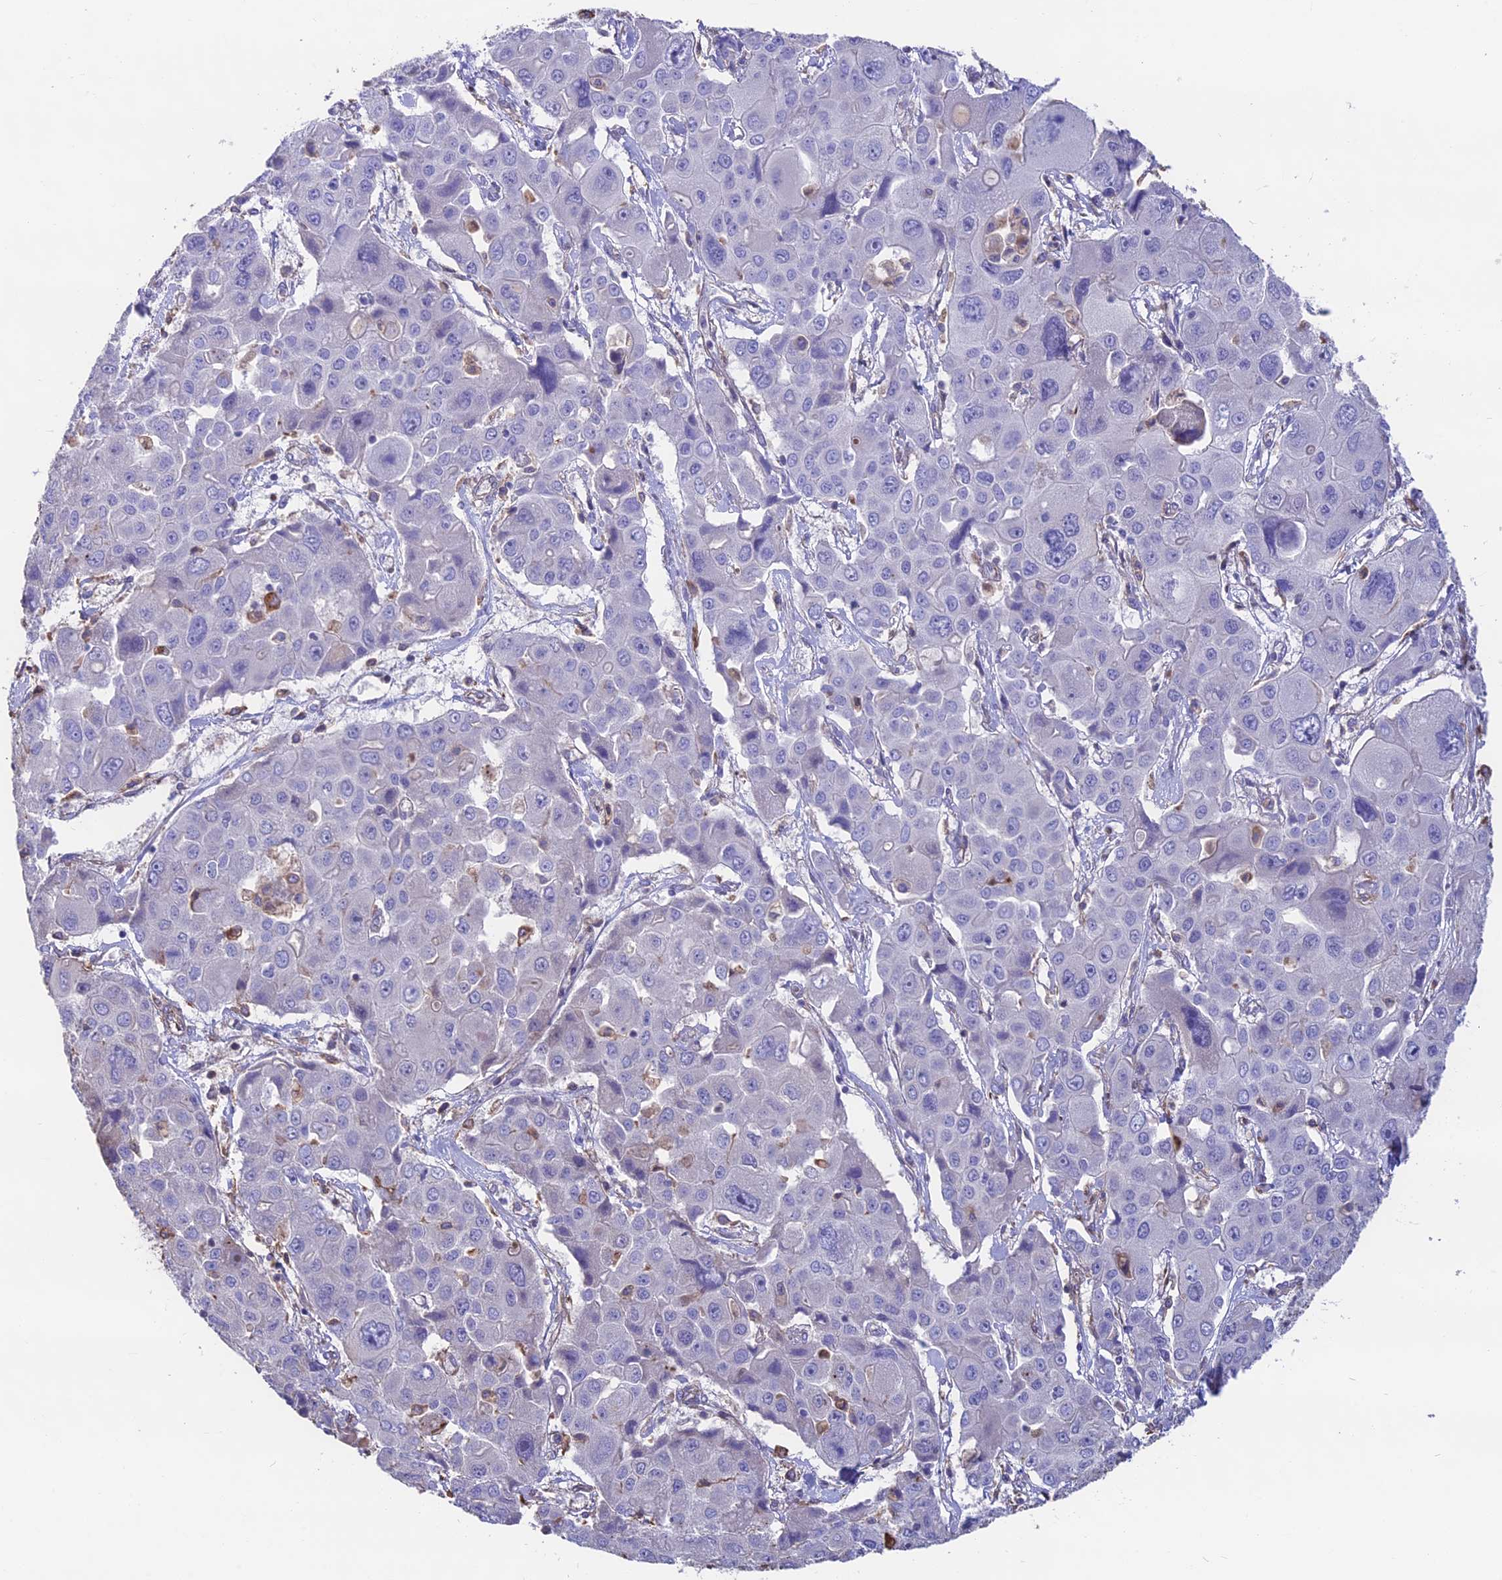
{"staining": {"intensity": "negative", "quantity": "none", "location": "none"}, "tissue": "liver cancer", "cell_type": "Tumor cells", "image_type": "cancer", "snomed": [{"axis": "morphology", "description": "Cholangiocarcinoma"}, {"axis": "topography", "description": "Liver"}], "caption": "Liver cancer (cholangiocarcinoma) was stained to show a protein in brown. There is no significant positivity in tumor cells.", "gene": "SEH1L", "patient": {"sex": "male", "age": 67}}